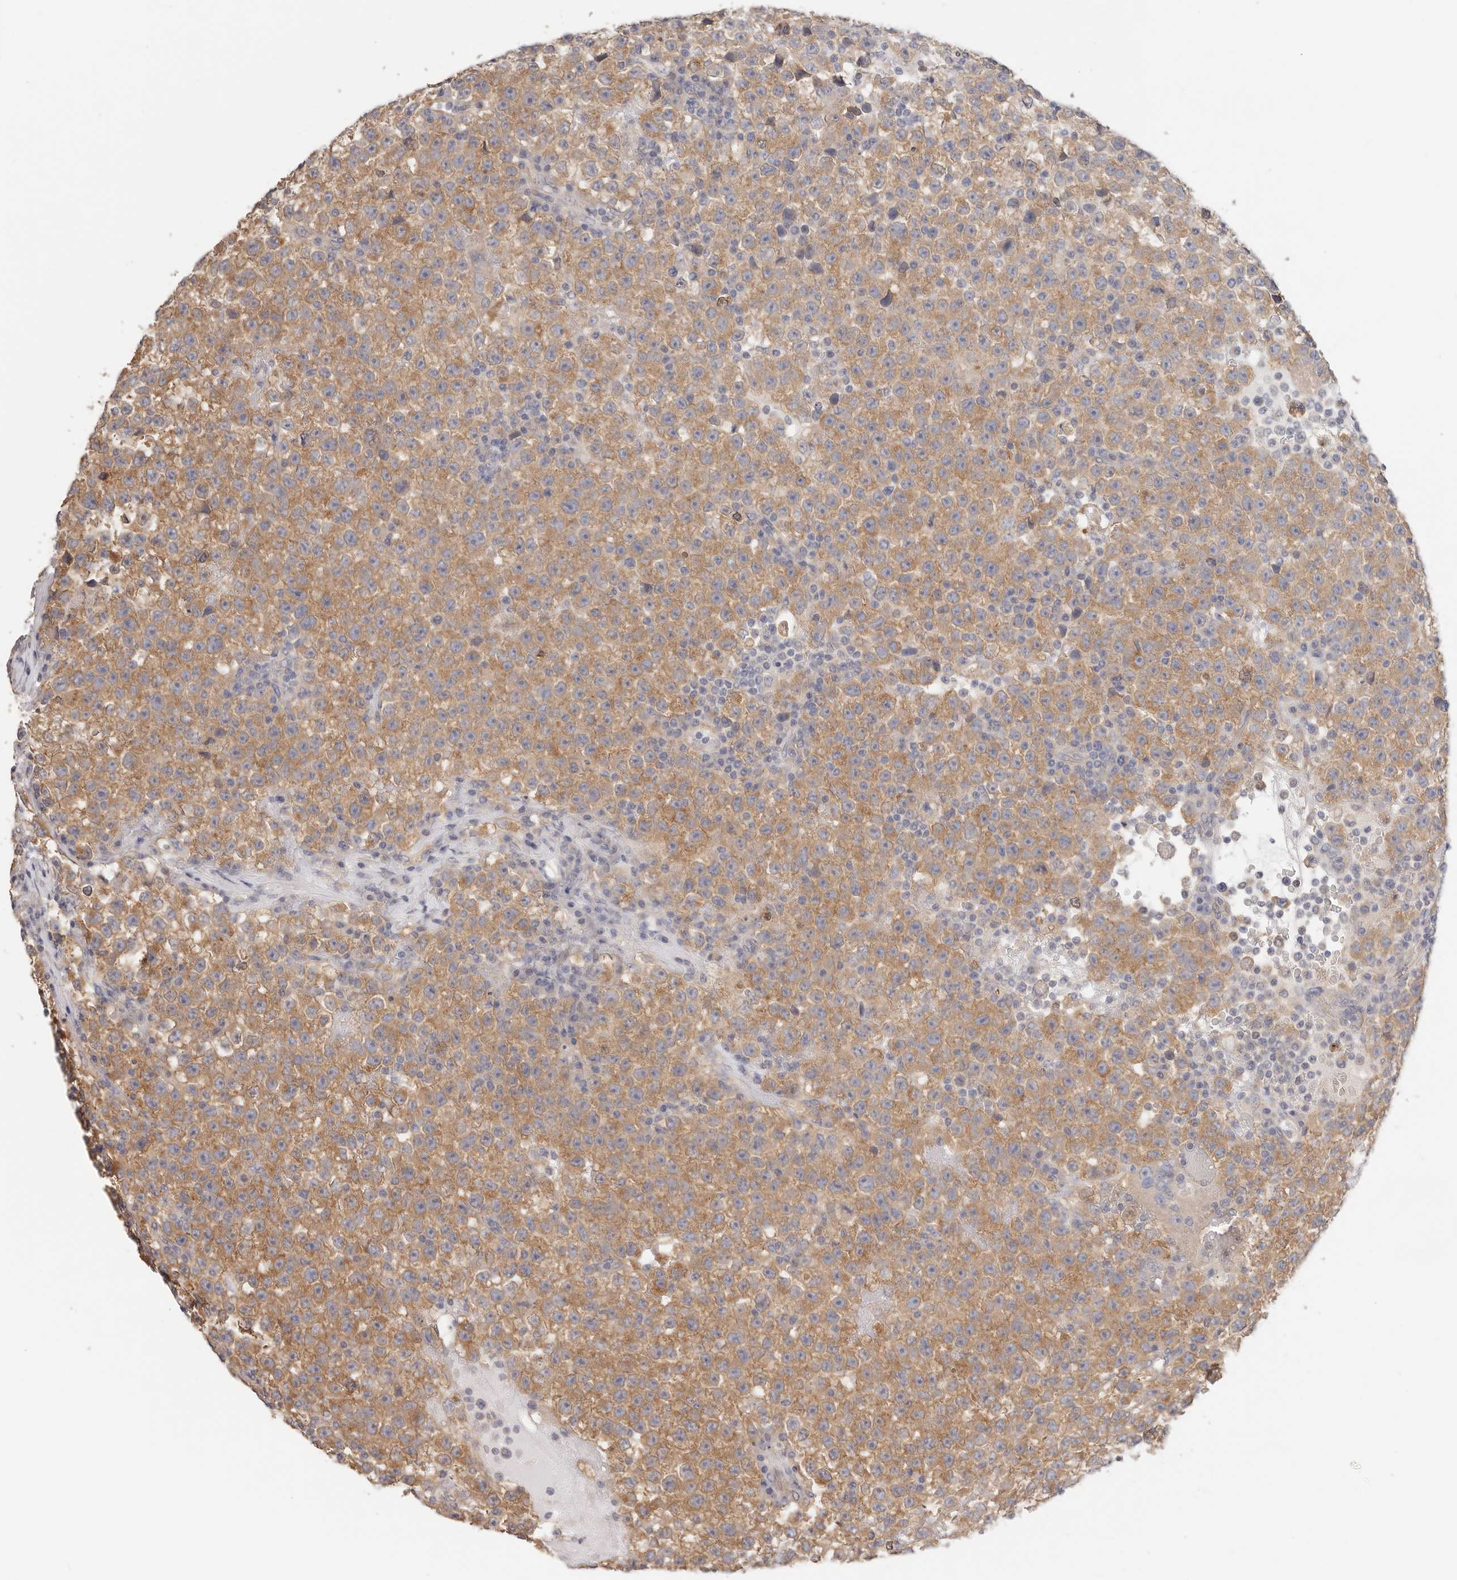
{"staining": {"intensity": "moderate", "quantity": ">75%", "location": "cytoplasmic/membranous"}, "tissue": "testis cancer", "cell_type": "Tumor cells", "image_type": "cancer", "snomed": [{"axis": "morphology", "description": "Seminoma, NOS"}, {"axis": "topography", "description": "Testis"}], "caption": "Immunohistochemistry micrograph of neoplastic tissue: human testis cancer stained using IHC demonstrates medium levels of moderate protein expression localized specifically in the cytoplasmic/membranous of tumor cells, appearing as a cytoplasmic/membranous brown color.", "gene": "AFDN", "patient": {"sex": "male", "age": 22}}